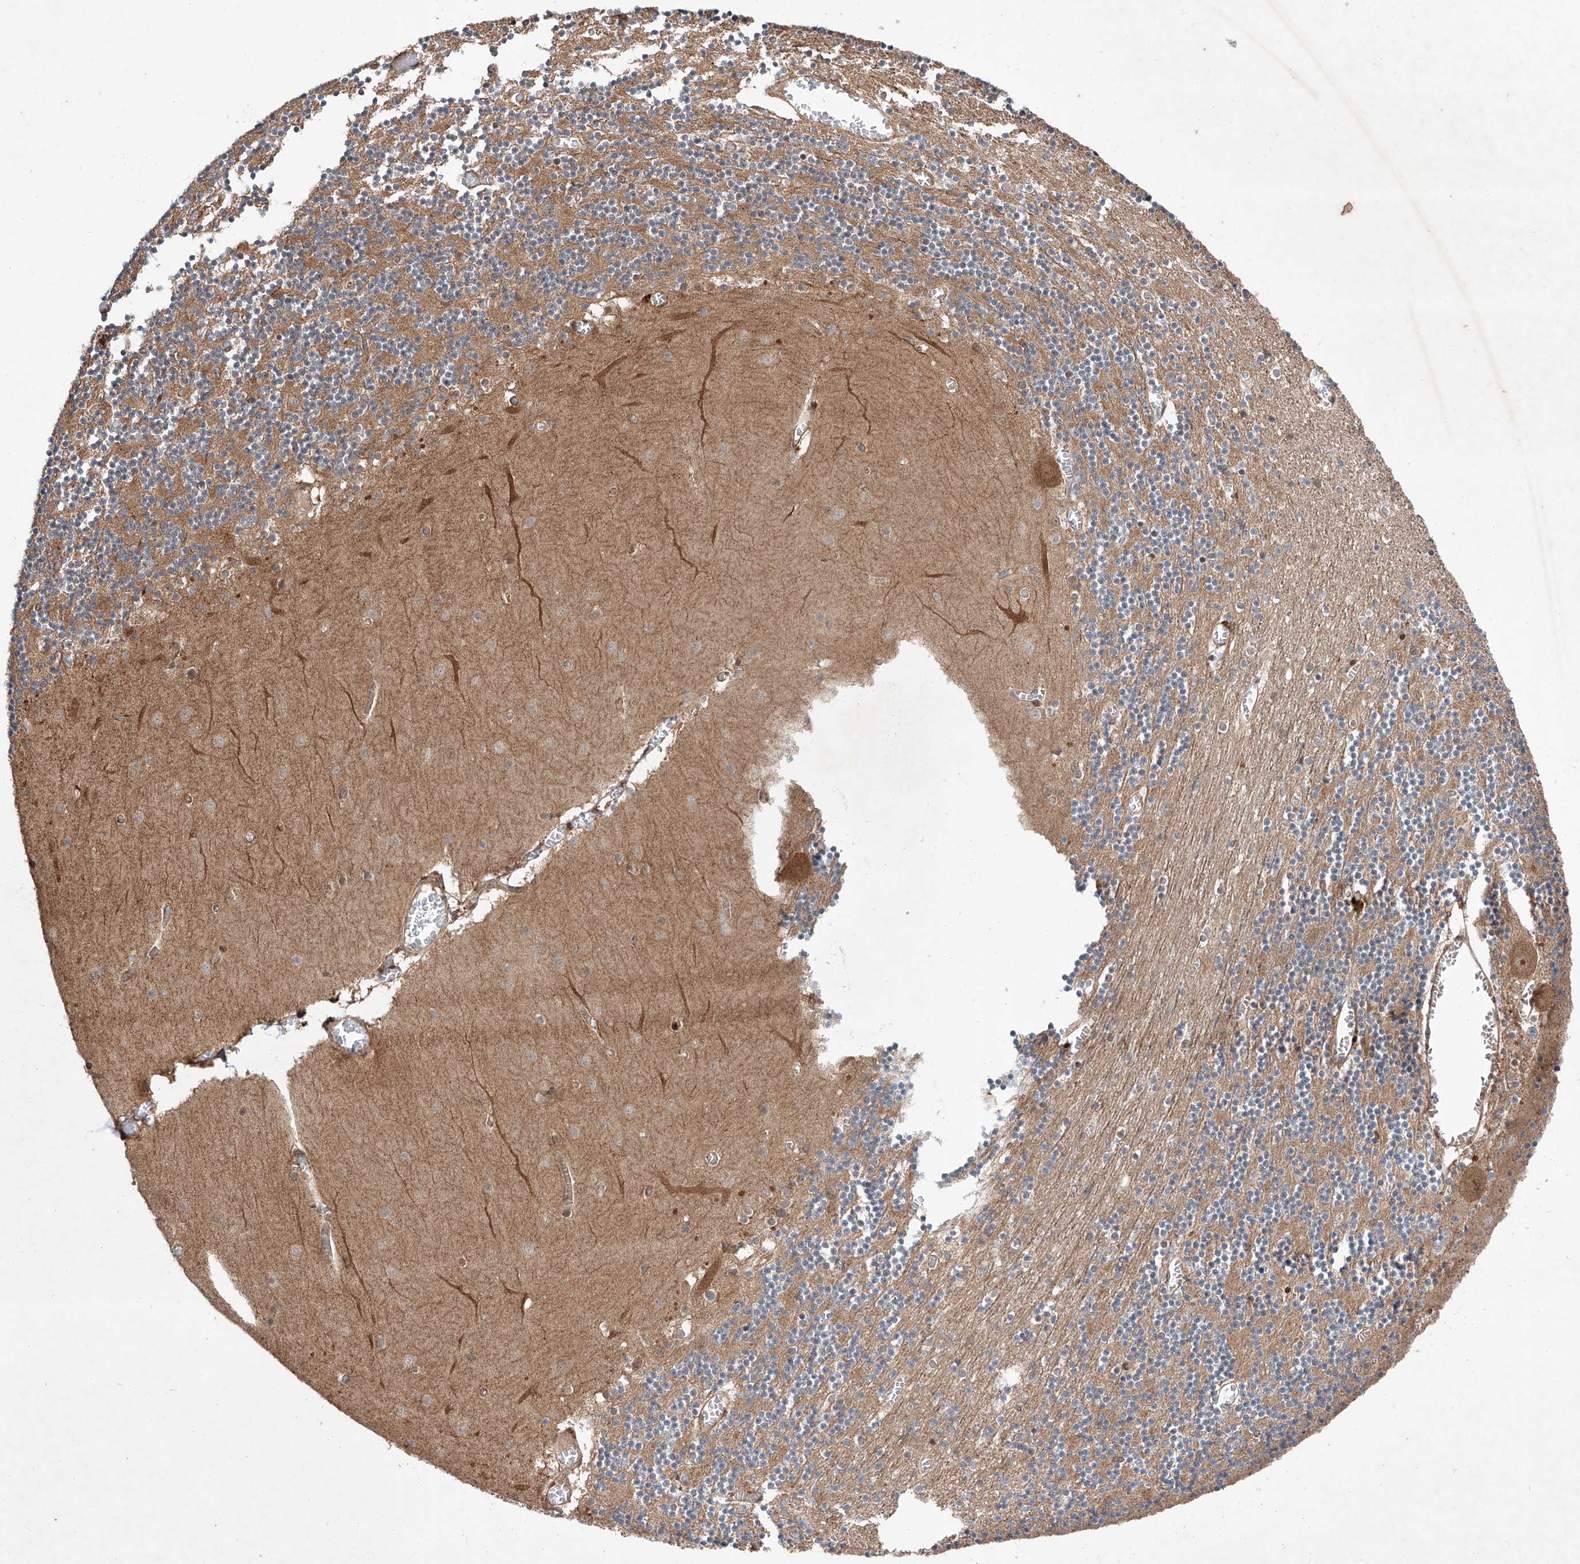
{"staining": {"intensity": "weak", "quantity": "25%-75%", "location": "cytoplasmic/membranous"}, "tissue": "cerebellum", "cell_type": "Cells in granular layer", "image_type": "normal", "snomed": [{"axis": "morphology", "description": "Normal tissue, NOS"}, {"axis": "topography", "description": "Cerebellum"}], "caption": "Cerebellum stained with immunohistochemistry displays weak cytoplasmic/membranous expression in about 25%-75% of cells in granular layer.", "gene": "ZFP28", "patient": {"sex": "female", "age": 28}}